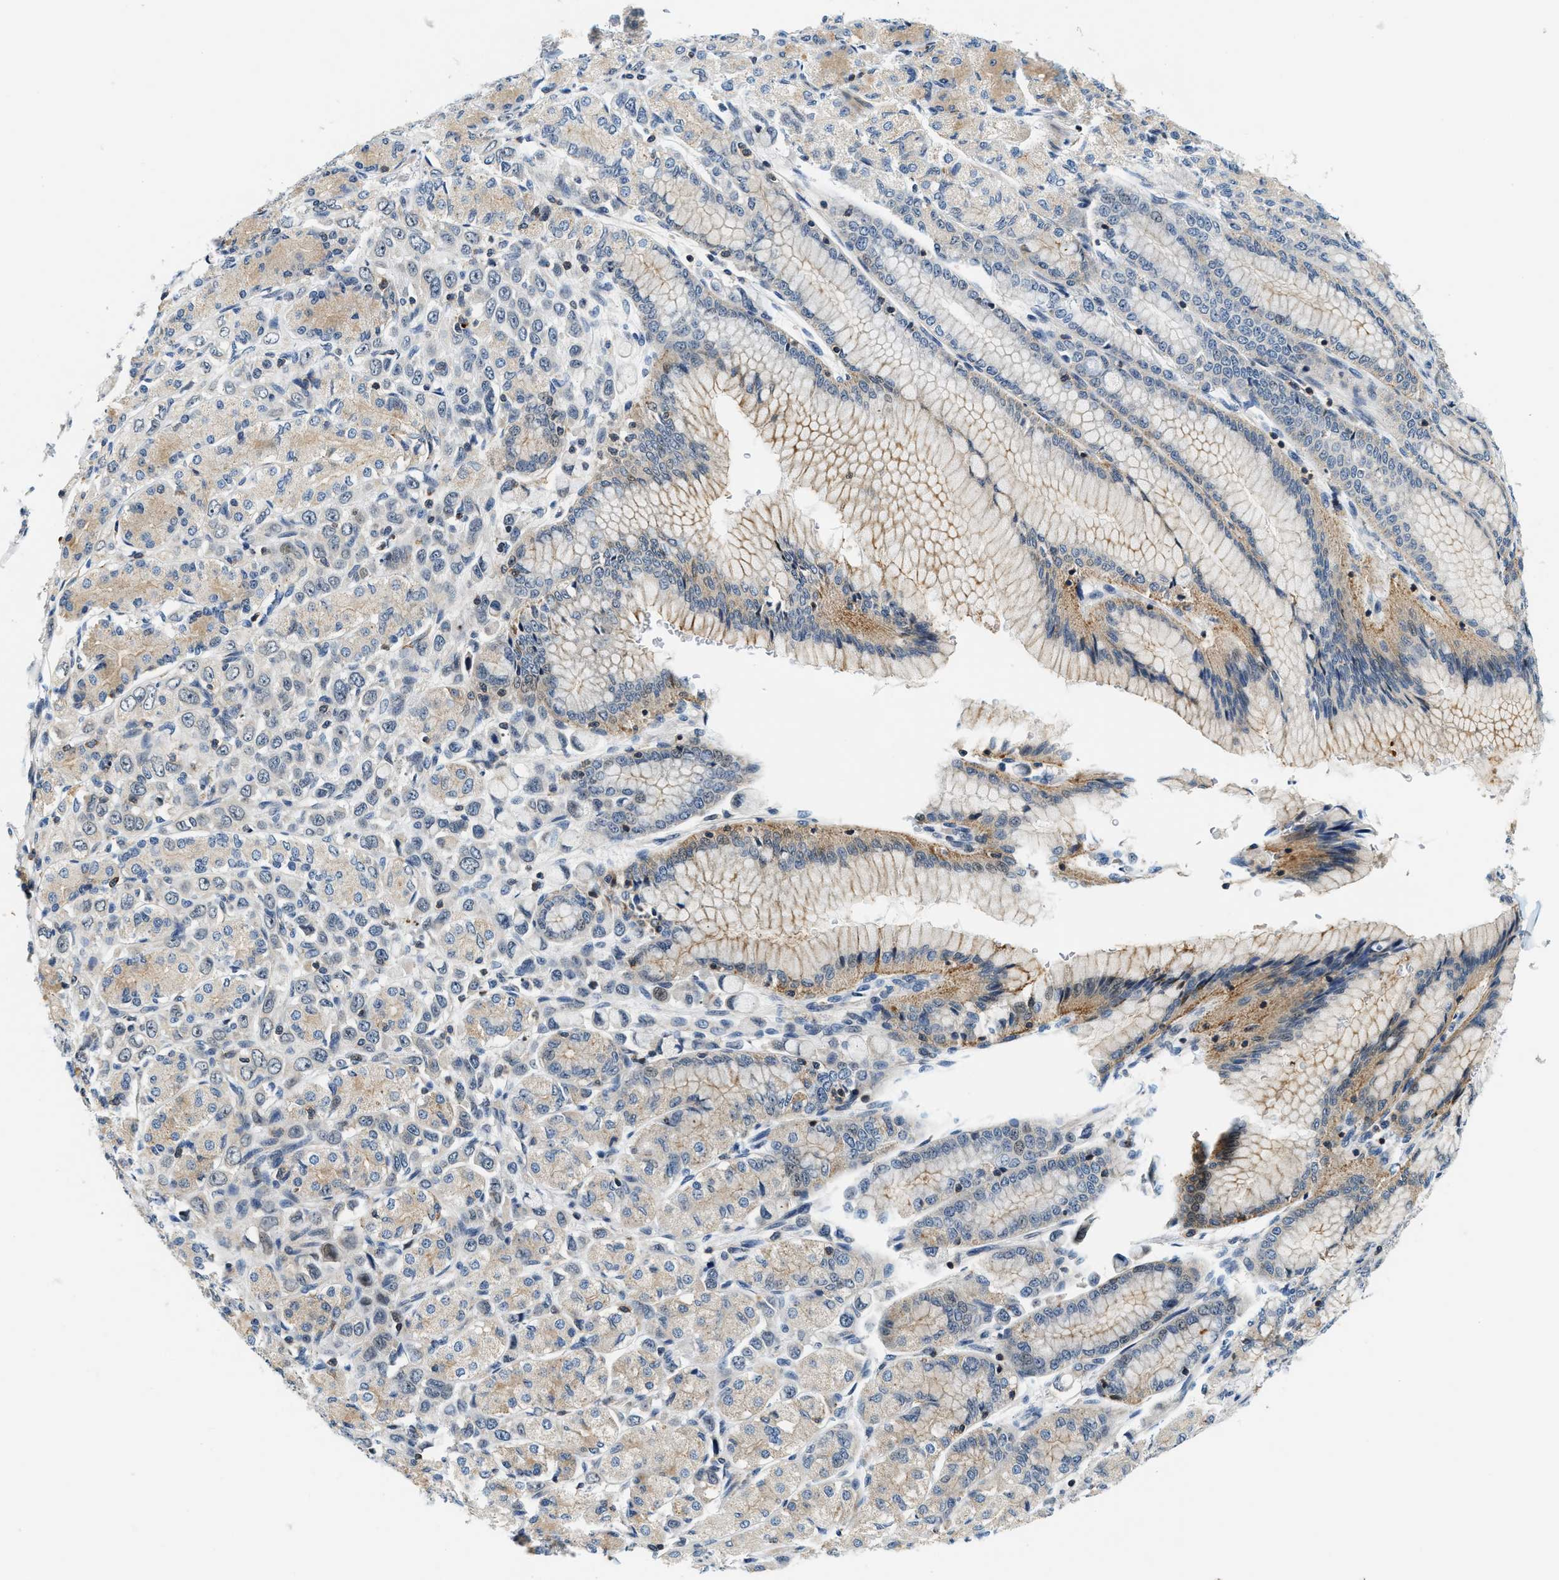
{"staining": {"intensity": "negative", "quantity": "none", "location": "none"}, "tissue": "stomach cancer", "cell_type": "Tumor cells", "image_type": "cancer", "snomed": [{"axis": "morphology", "description": "Adenocarcinoma, NOS"}, {"axis": "topography", "description": "Stomach"}], "caption": "The immunohistochemistry micrograph has no significant positivity in tumor cells of stomach cancer tissue.", "gene": "SAMD9", "patient": {"sex": "female", "age": 65}}